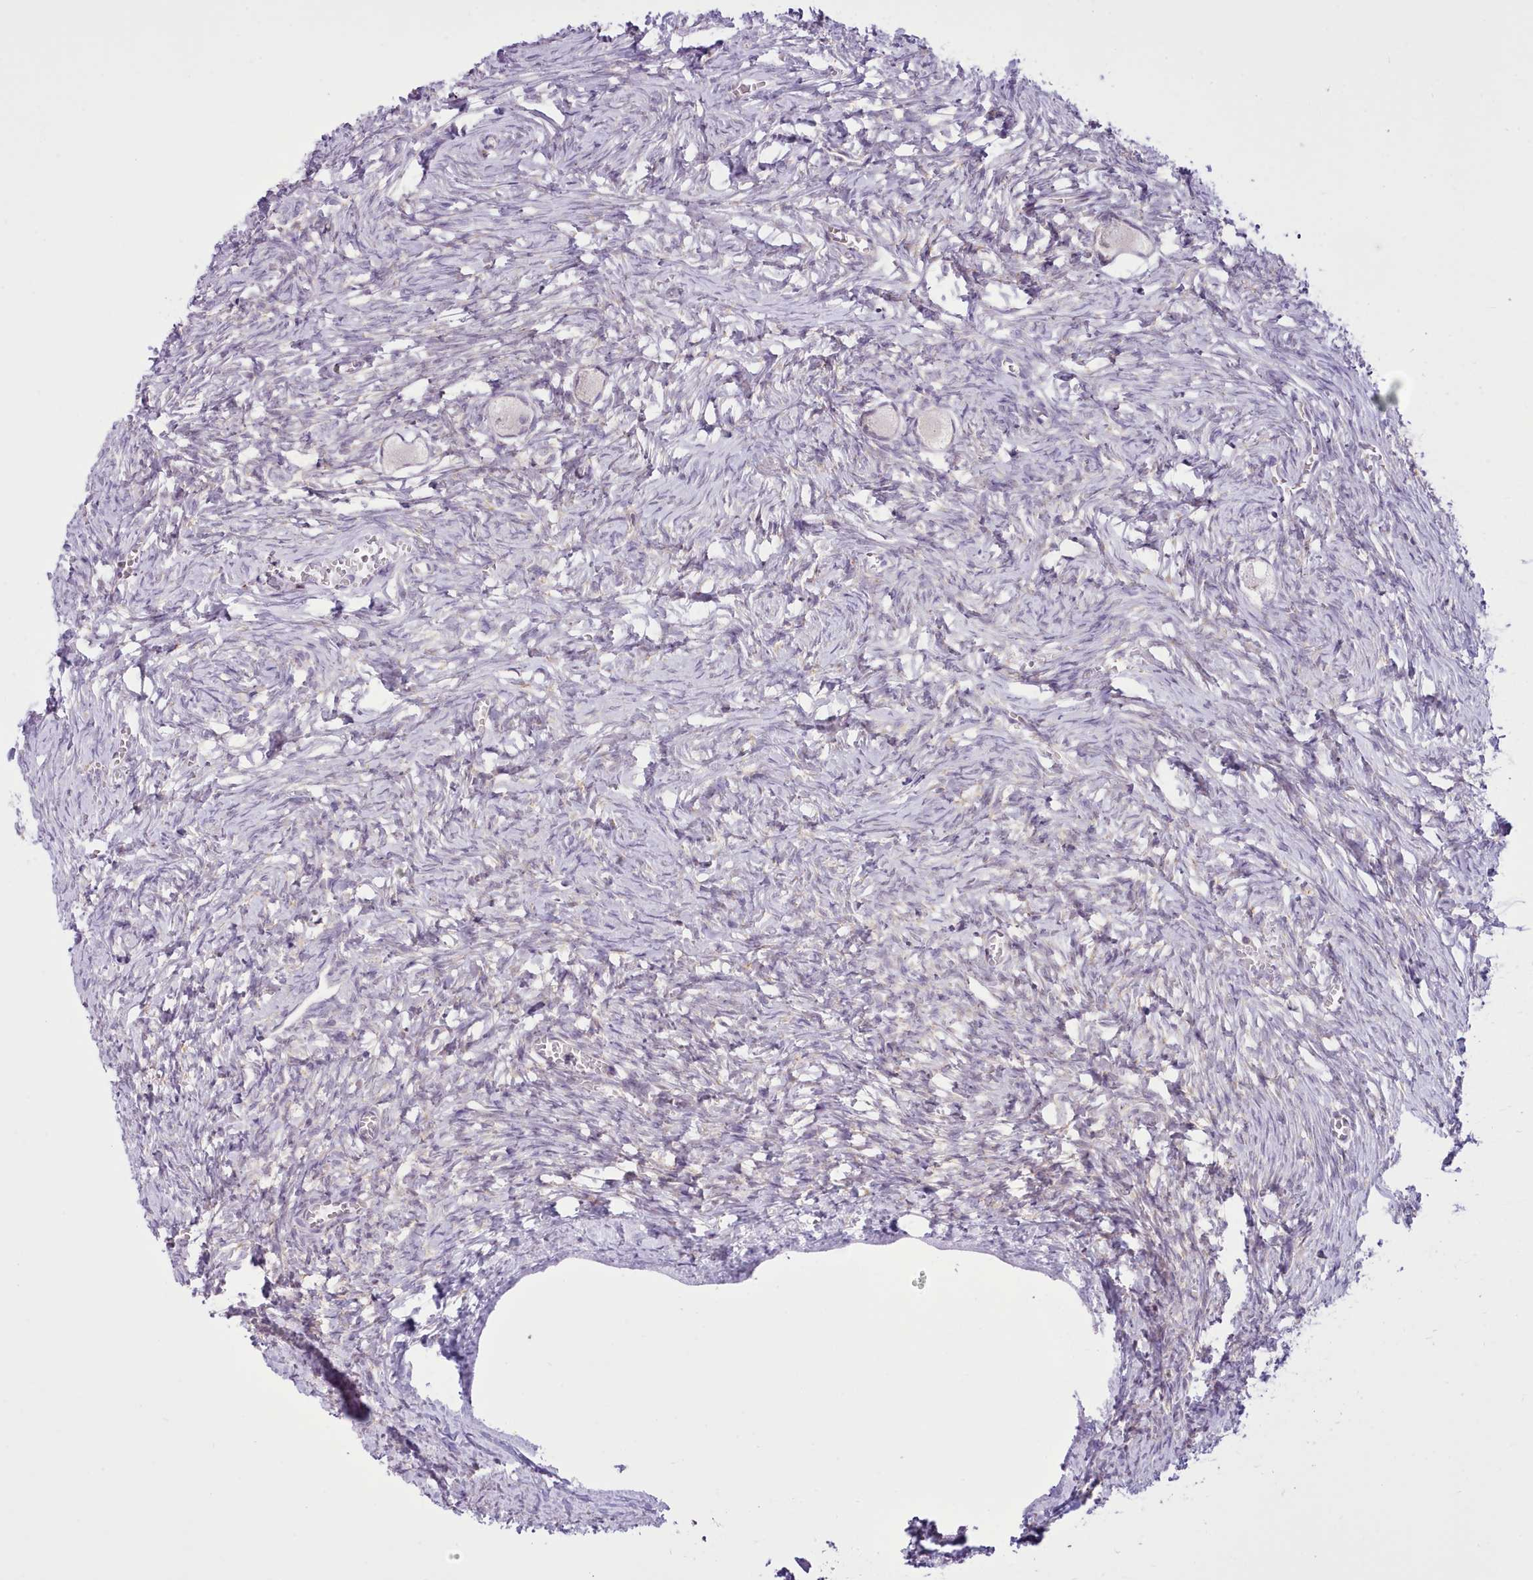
{"staining": {"intensity": "negative", "quantity": "none", "location": "none"}, "tissue": "ovary", "cell_type": "Follicle cells", "image_type": "normal", "snomed": [{"axis": "morphology", "description": "Normal tissue, NOS"}, {"axis": "topography", "description": "Ovary"}], "caption": "Follicle cells show no significant protein expression in normal ovary. (Stains: DAB (3,3'-diaminobenzidine) immunohistochemistry (IHC) with hematoxylin counter stain, Microscopy: brightfield microscopy at high magnification).", "gene": "SEC61B", "patient": {"sex": "female", "age": 27}}